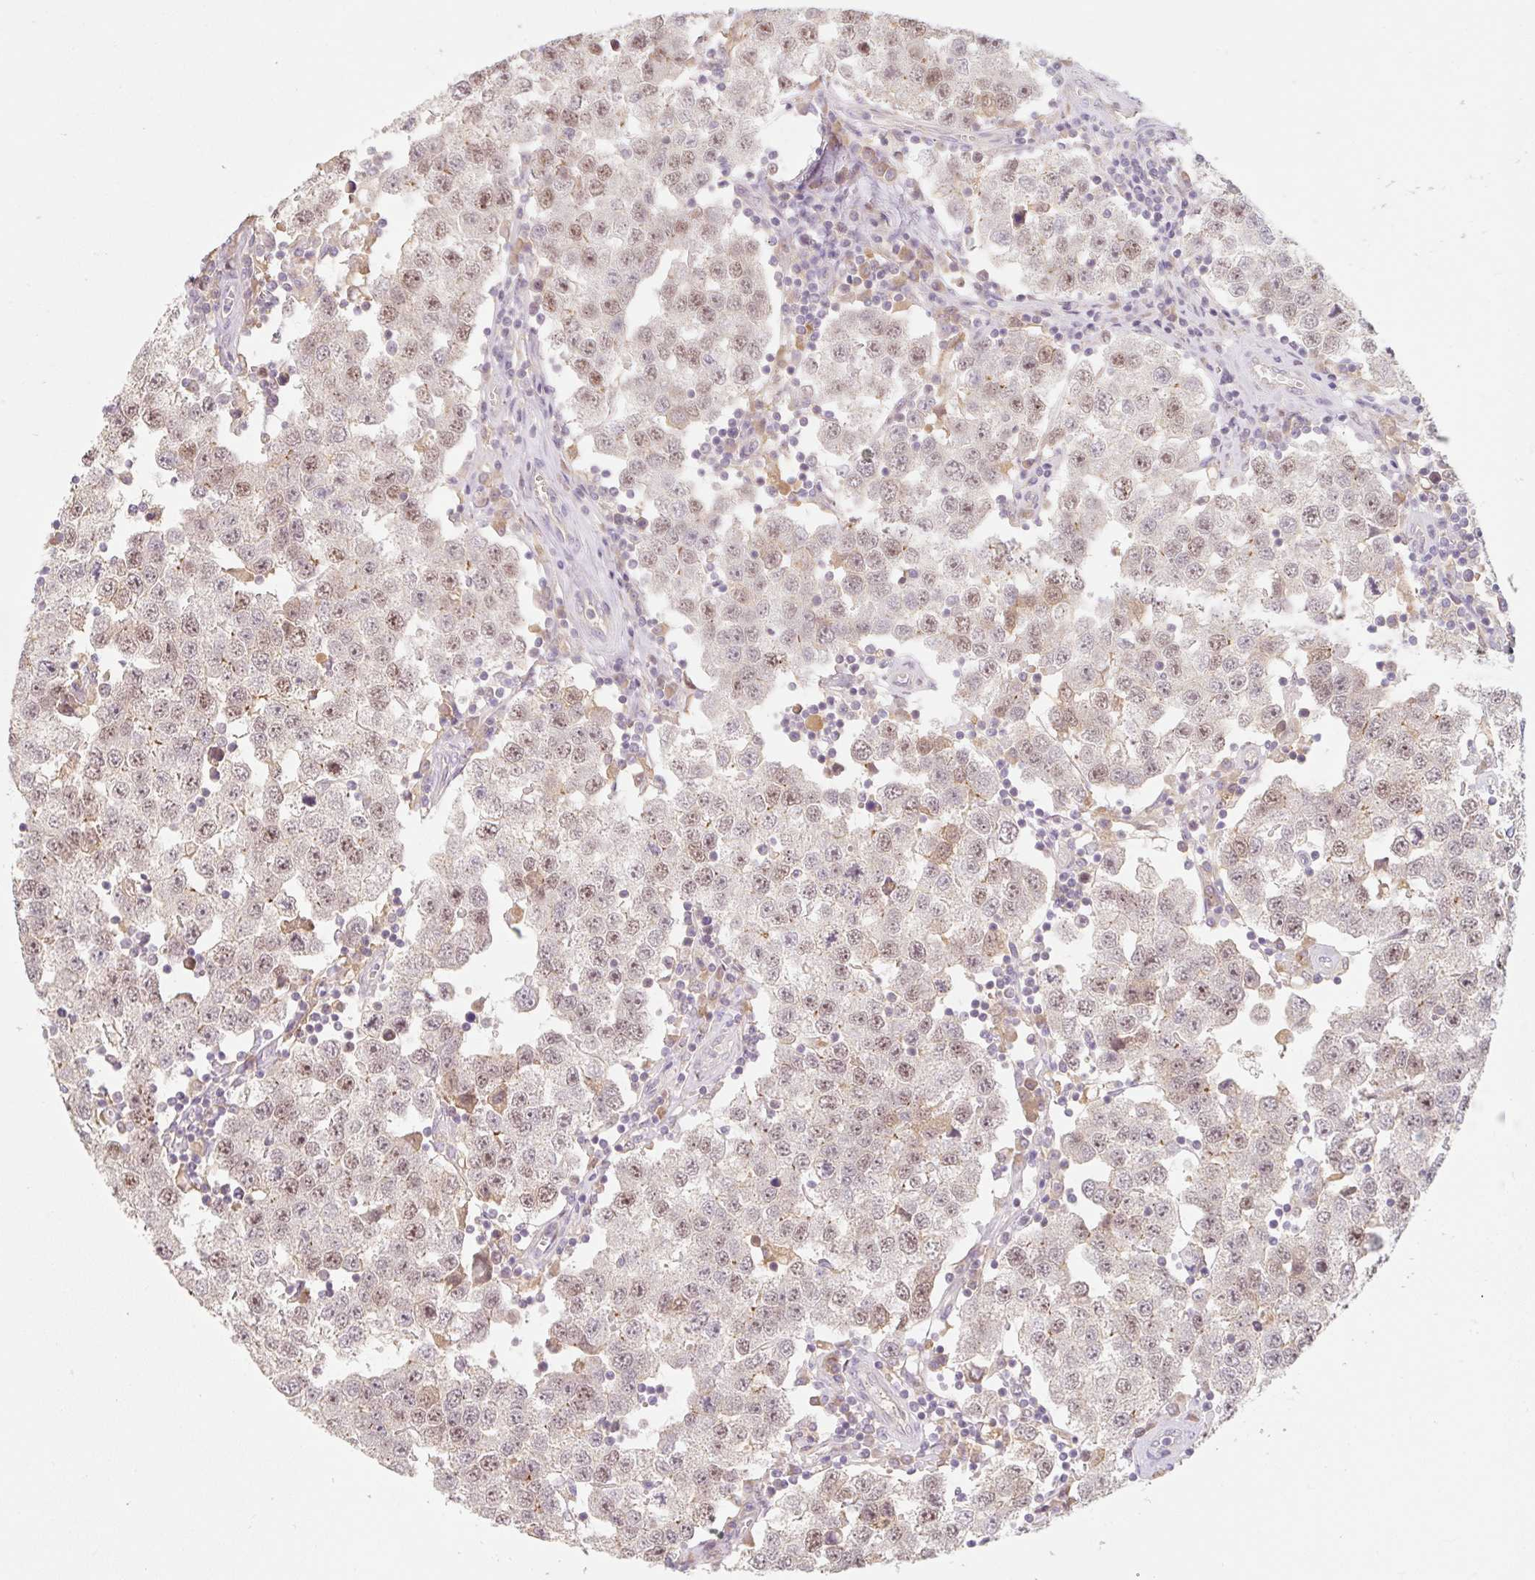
{"staining": {"intensity": "weak", "quantity": ">75%", "location": "nuclear"}, "tissue": "testis cancer", "cell_type": "Tumor cells", "image_type": "cancer", "snomed": [{"axis": "morphology", "description": "Seminoma, NOS"}, {"axis": "topography", "description": "Testis"}], "caption": "Protein staining of seminoma (testis) tissue displays weak nuclear staining in approximately >75% of tumor cells.", "gene": "MIA2", "patient": {"sex": "male", "age": 34}}